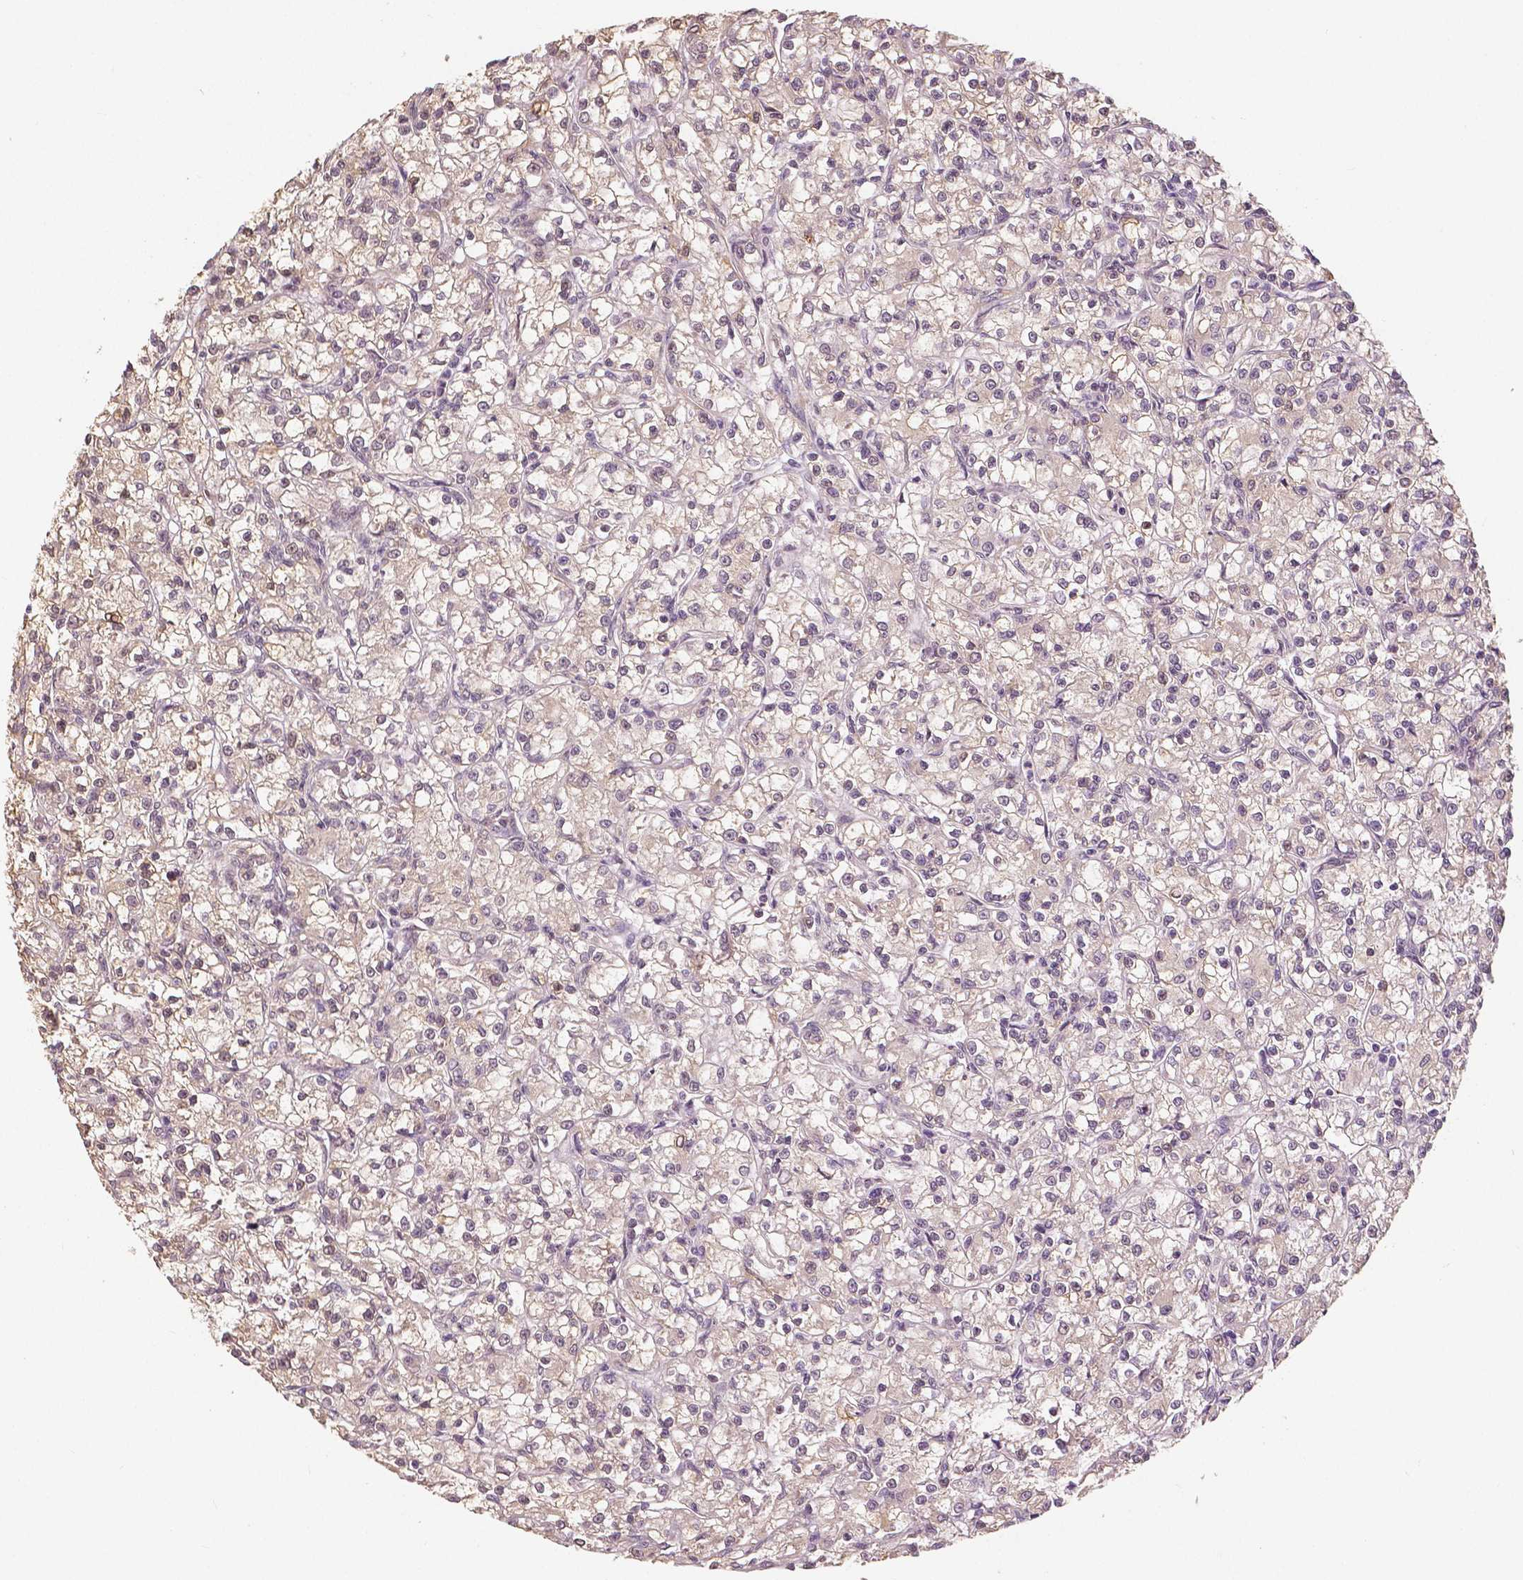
{"staining": {"intensity": "negative", "quantity": "none", "location": "none"}, "tissue": "renal cancer", "cell_type": "Tumor cells", "image_type": "cancer", "snomed": [{"axis": "morphology", "description": "Adenocarcinoma, NOS"}, {"axis": "topography", "description": "Kidney"}], "caption": "DAB immunohistochemical staining of renal adenocarcinoma demonstrates no significant expression in tumor cells. Brightfield microscopy of immunohistochemistry (IHC) stained with DAB (brown) and hematoxylin (blue), captured at high magnification.", "gene": "MAP1LC3B", "patient": {"sex": "female", "age": 59}}